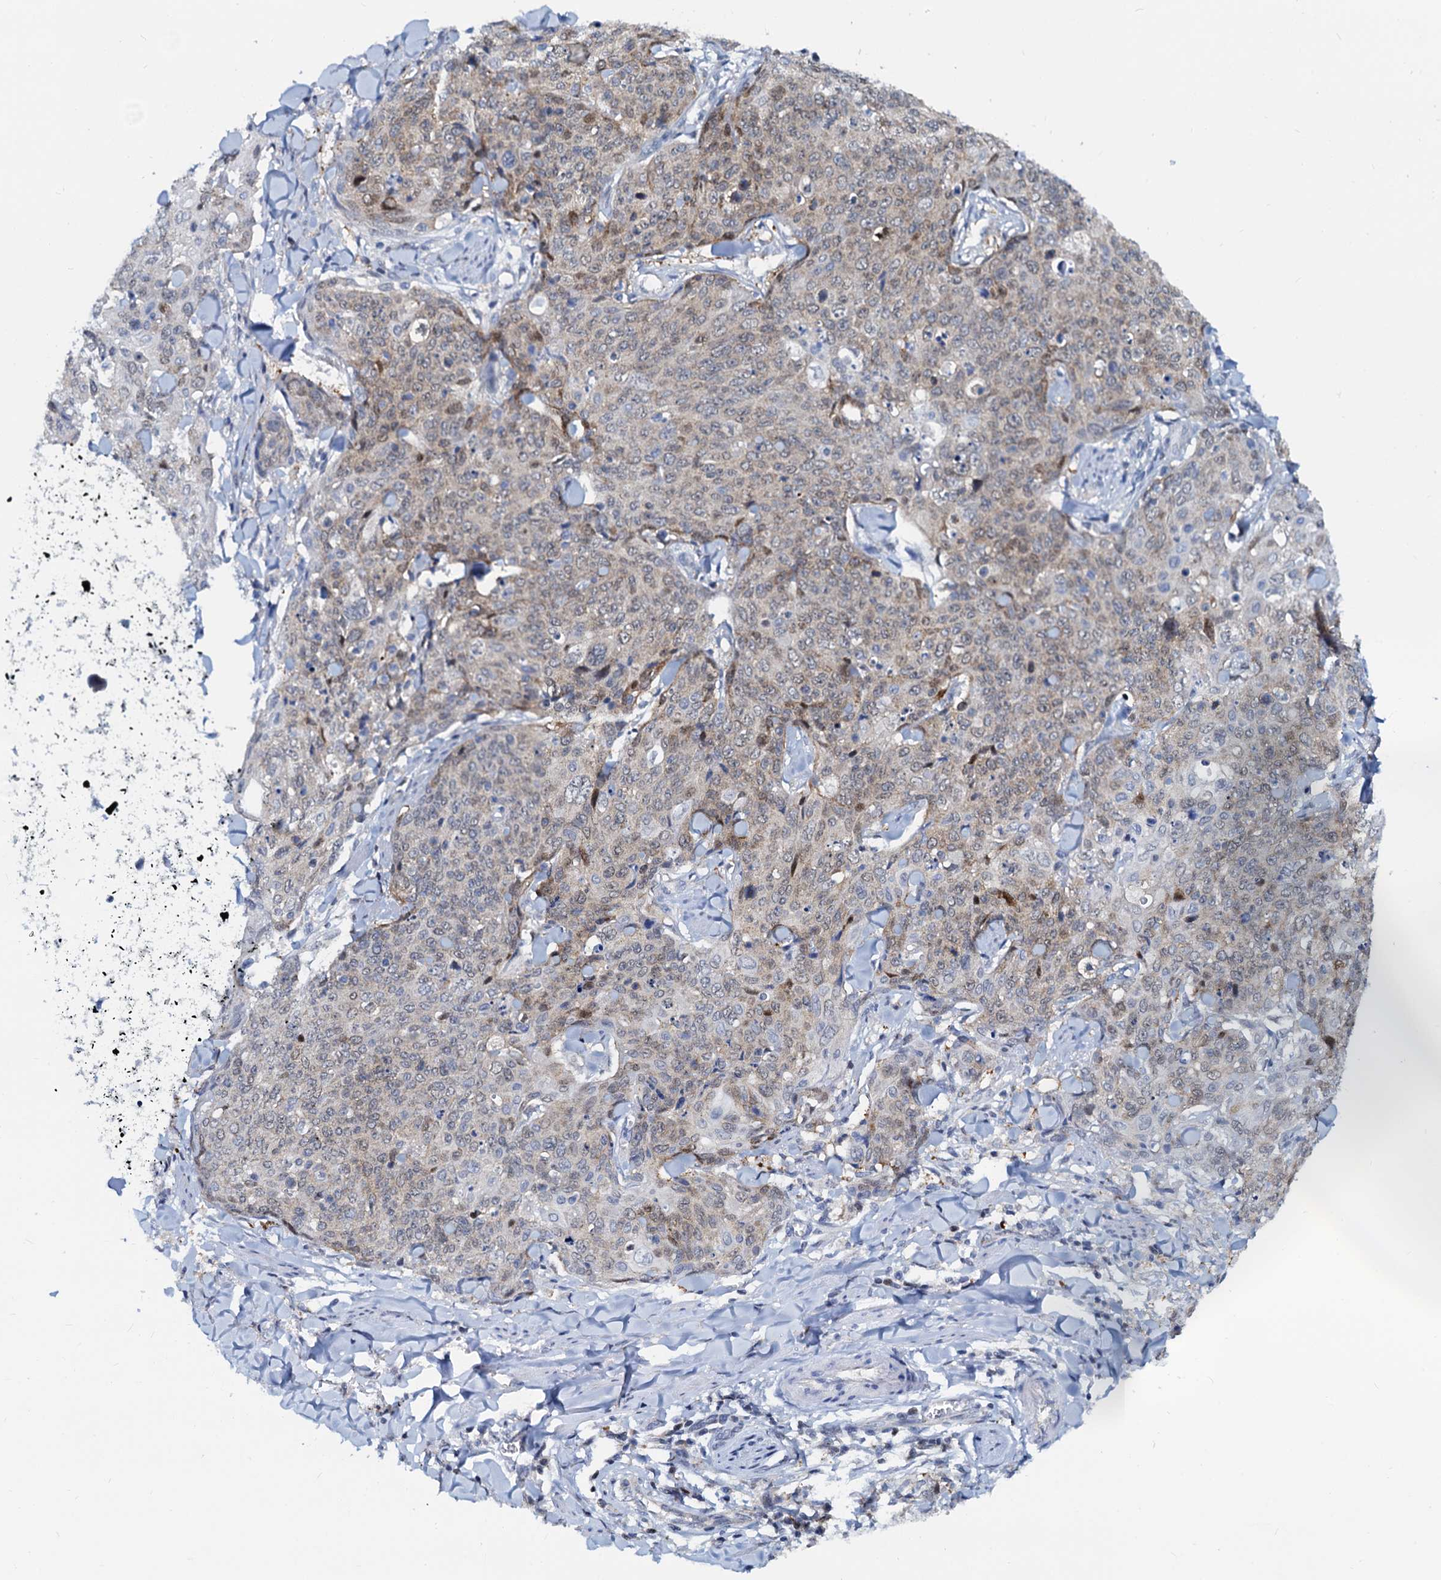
{"staining": {"intensity": "weak", "quantity": "<25%", "location": "cytoplasmic/membranous"}, "tissue": "skin cancer", "cell_type": "Tumor cells", "image_type": "cancer", "snomed": [{"axis": "morphology", "description": "Squamous cell carcinoma, NOS"}, {"axis": "topography", "description": "Skin"}, {"axis": "topography", "description": "Vulva"}], "caption": "High power microscopy photomicrograph of an immunohistochemistry micrograph of skin cancer (squamous cell carcinoma), revealing no significant expression in tumor cells.", "gene": "PTGES3", "patient": {"sex": "female", "age": 85}}